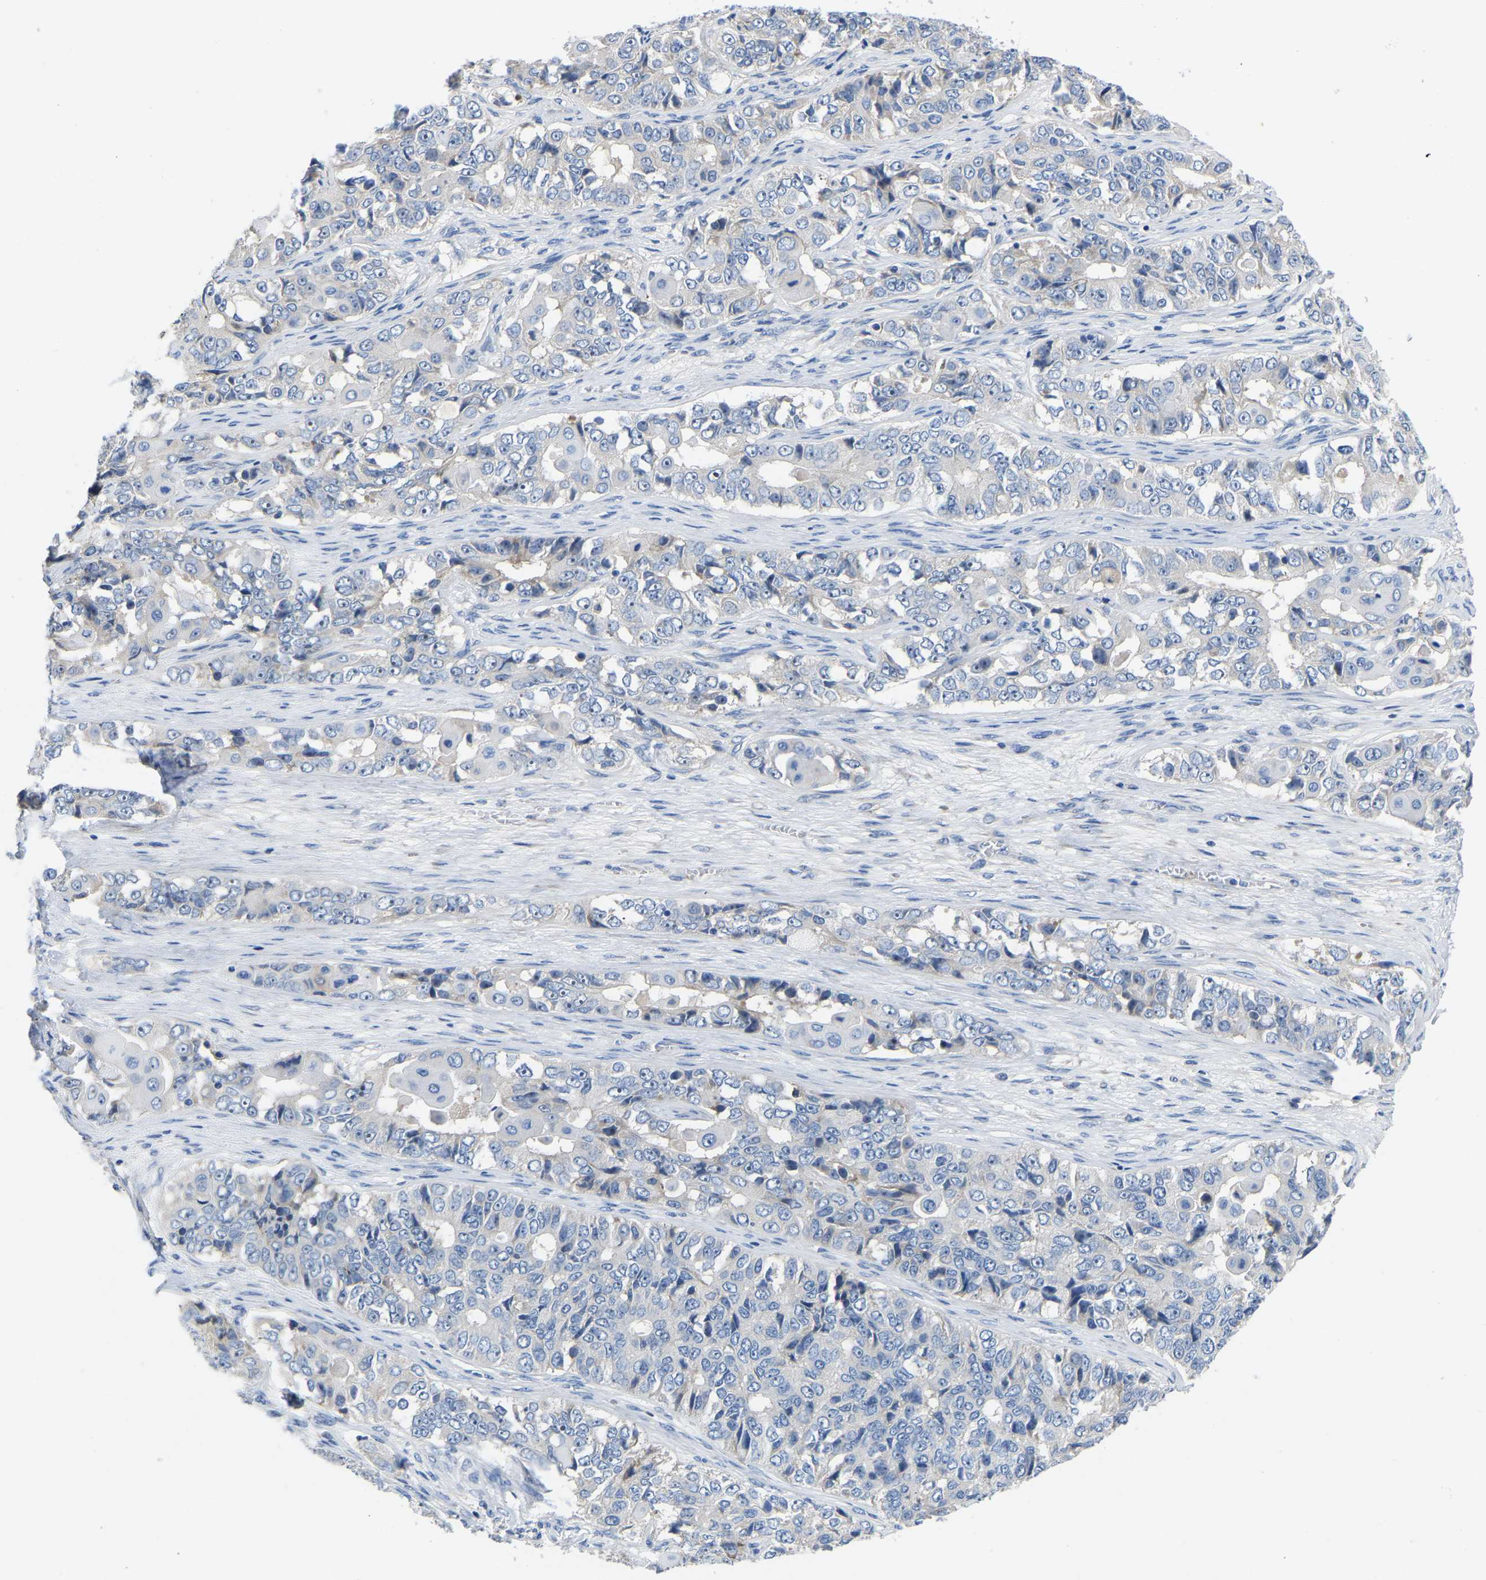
{"staining": {"intensity": "negative", "quantity": "none", "location": "none"}, "tissue": "ovarian cancer", "cell_type": "Tumor cells", "image_type": "cancer", "snomed": [{"axis": "morphology", "description": "Carcinoma, endometroid"}, {"axis": "topography", "description": "Ovary"}], "caption": "Endometroid carcinoma (ovarian) was stained to show a protein in brown. There is no significant staining in tumor cells.", "gene": "ABCA10", "patient": {"sex": "female", "age": 51}}